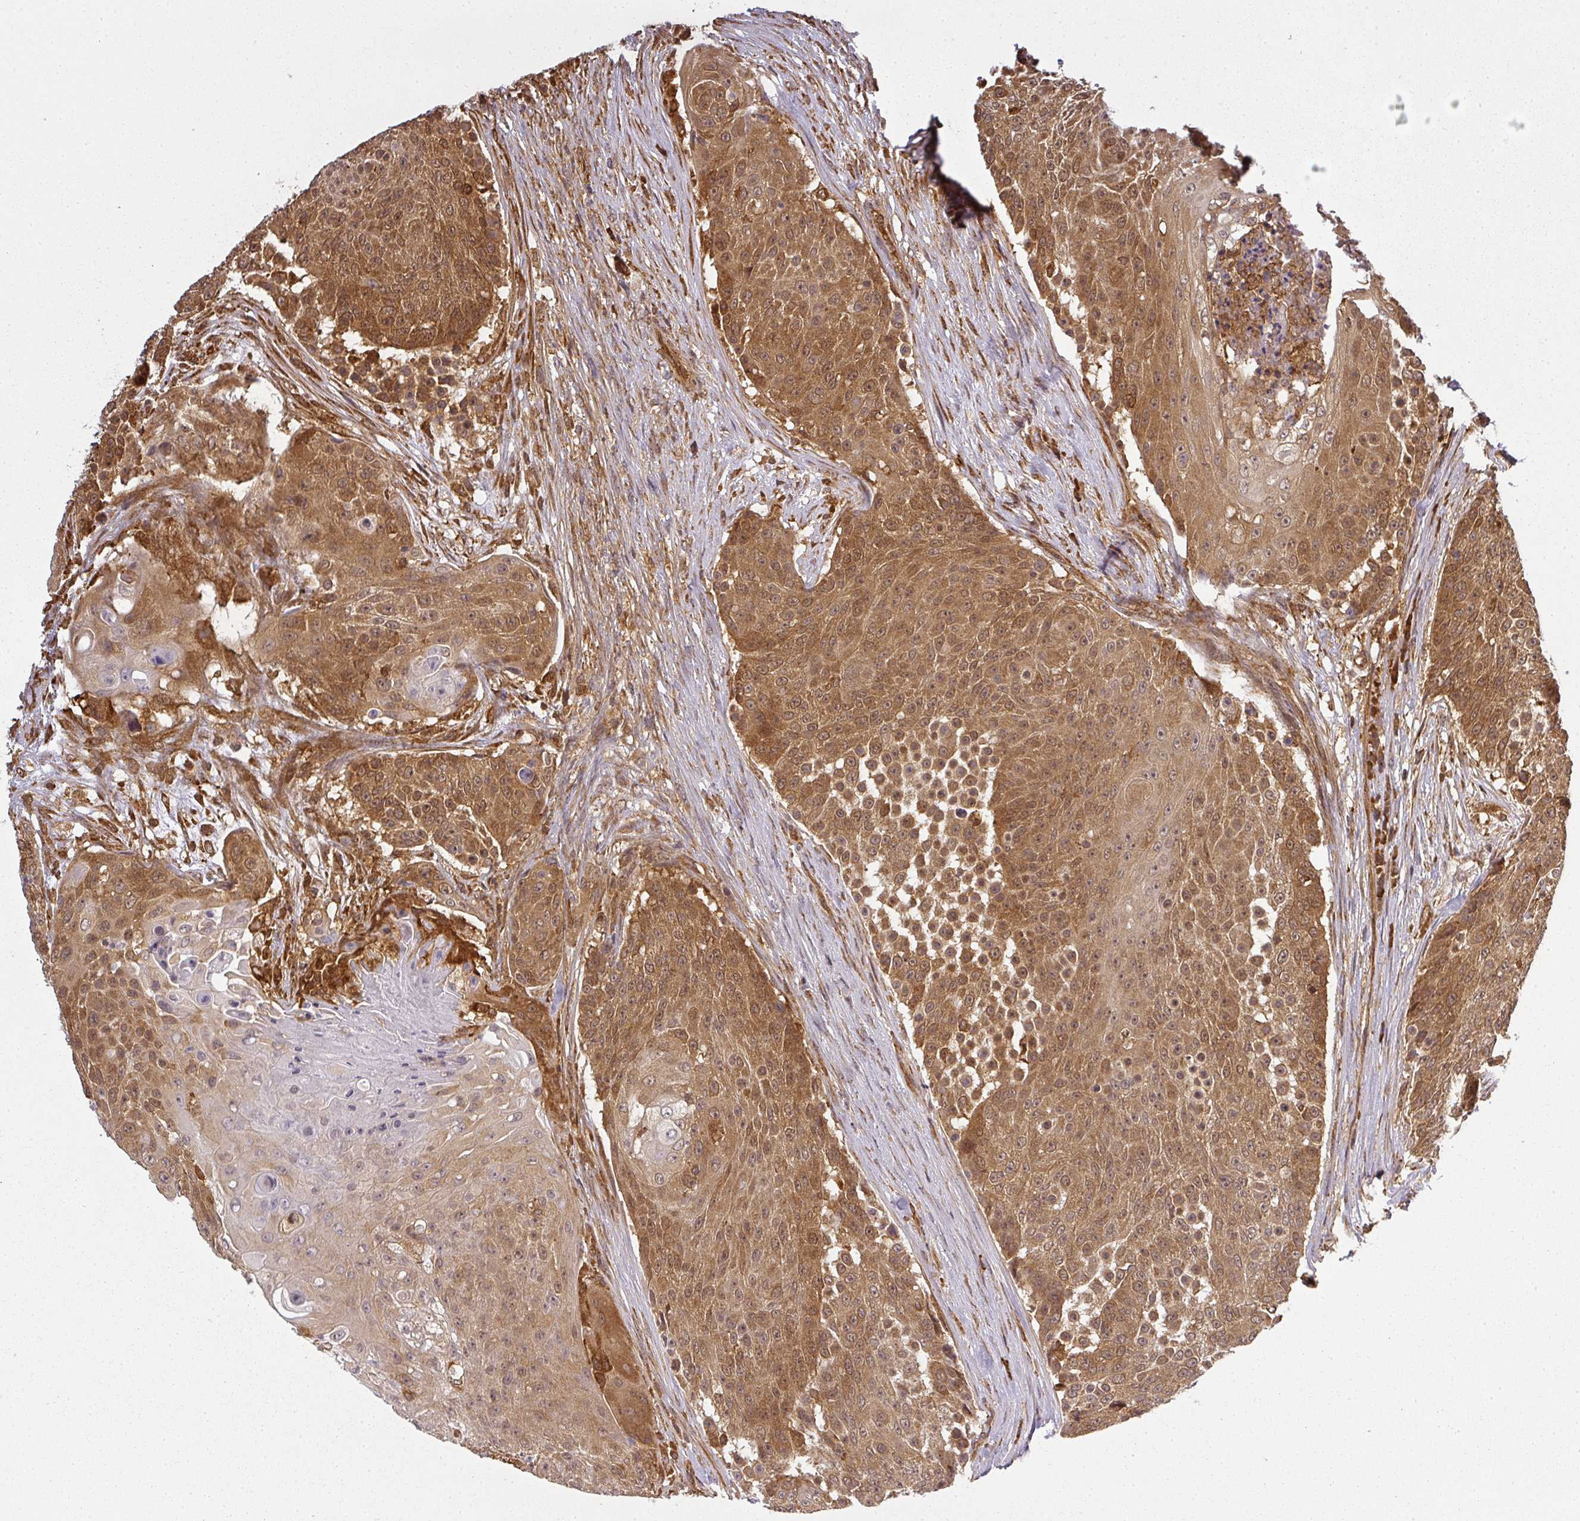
{"staining": {"intensity": "moderate", "quantity": ">75%", "location": "cytoplasmic/membranous,nuclear"}, "tissue": "urothelial cancer", "cell_type": "Tumor cells", "image_type": "cancer", "snomed": [{"axis": "morphology", "description": "Urothelial carcinoma, High grade"}, {"axis": "topography", "description": "Urinary bladder"}], "caption": "Moderate cytoplasmic/membranous and nuclear expression is present in approximately >75% of tumor cells in high-grade urothelial carcinoma. (Brightfield microscopy of DAB IHC at high magnification).", "gene": "PPP6R3", "patient": {"sex": "female", "age": 63}}